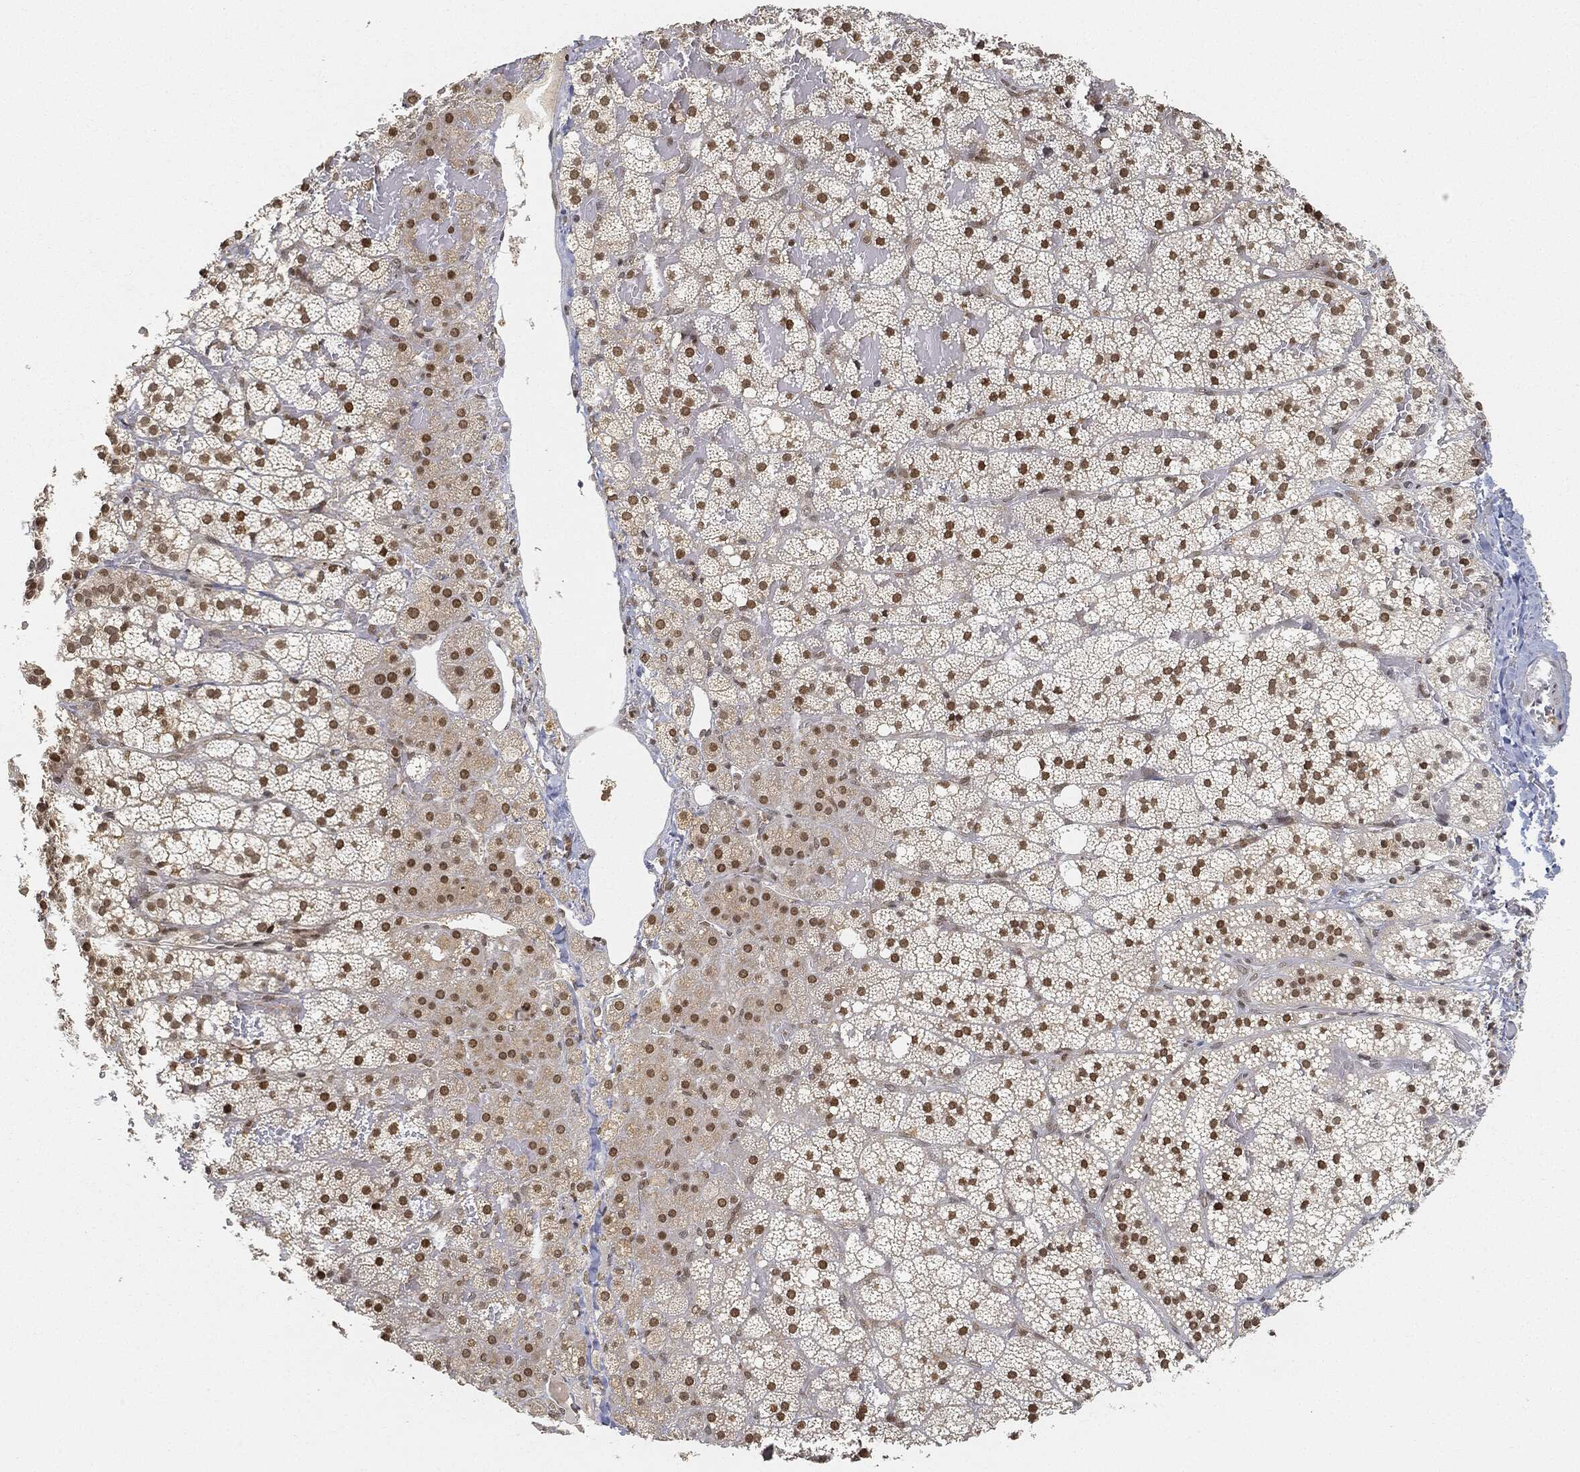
{"staining": {"intensity": "moderate", "quantity": "25%-75%", "location": "nuclear"}, "tissue": "adrenal gland", "cell_type": "Glandular cells", "image_type": "normal", "snomed": [{"axis": "morphology", "description": "Normal tissue, NOS"}, {"axis": "topography", "description": "Adrenal gland"}], "caption": "A brown stain labels moderate nuclear staining of a protein in glandular cells of unremarkable adrenal gland. (brown staining indicates protein expression, while blue staining denotes nuclei).", "gene": "CIB1", "patient": {"sex": "male", "age": 53}}